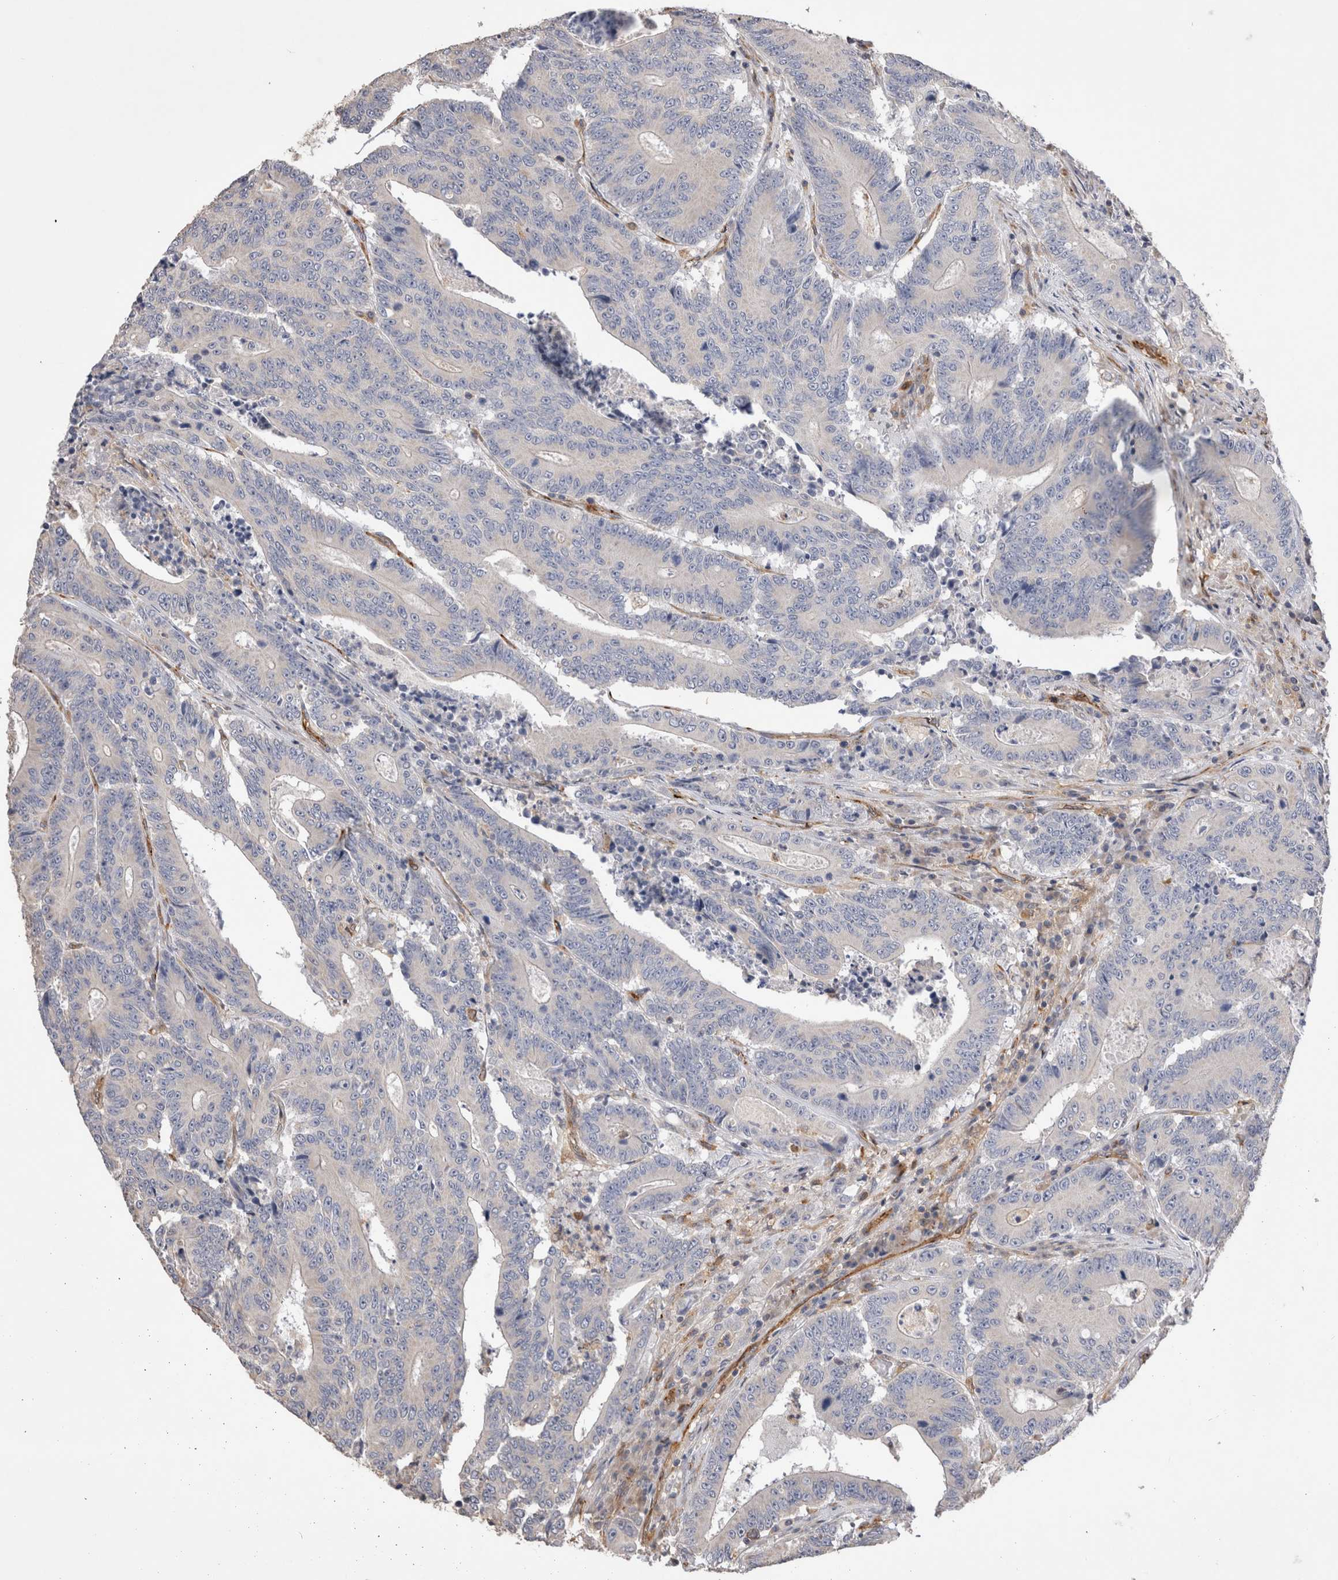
{"staining": {"intensity": "negative", "quantity": "none", "location": "none"}, "tissue": "colorectal cancer", "cell_type": "Tumor cells", "image_type": "cancer", "snomed": [{"axis": "morphology", "description": "Adenocarcinoma, NOS"}, {"axis": "topography", "description": "Colon"}], "caption": "An IHC photomicrograph of adenocarcinoma (colorectal) is shown. There is no staining in tumor cells of adenocarcinoma (colorectal). (DAB (3,3'-diaminobenzidine) IHC visualized using brightfield microscopy, high magnification).", "gene": "BNIP2", "patient": {"sex": "male", "age": 83}}